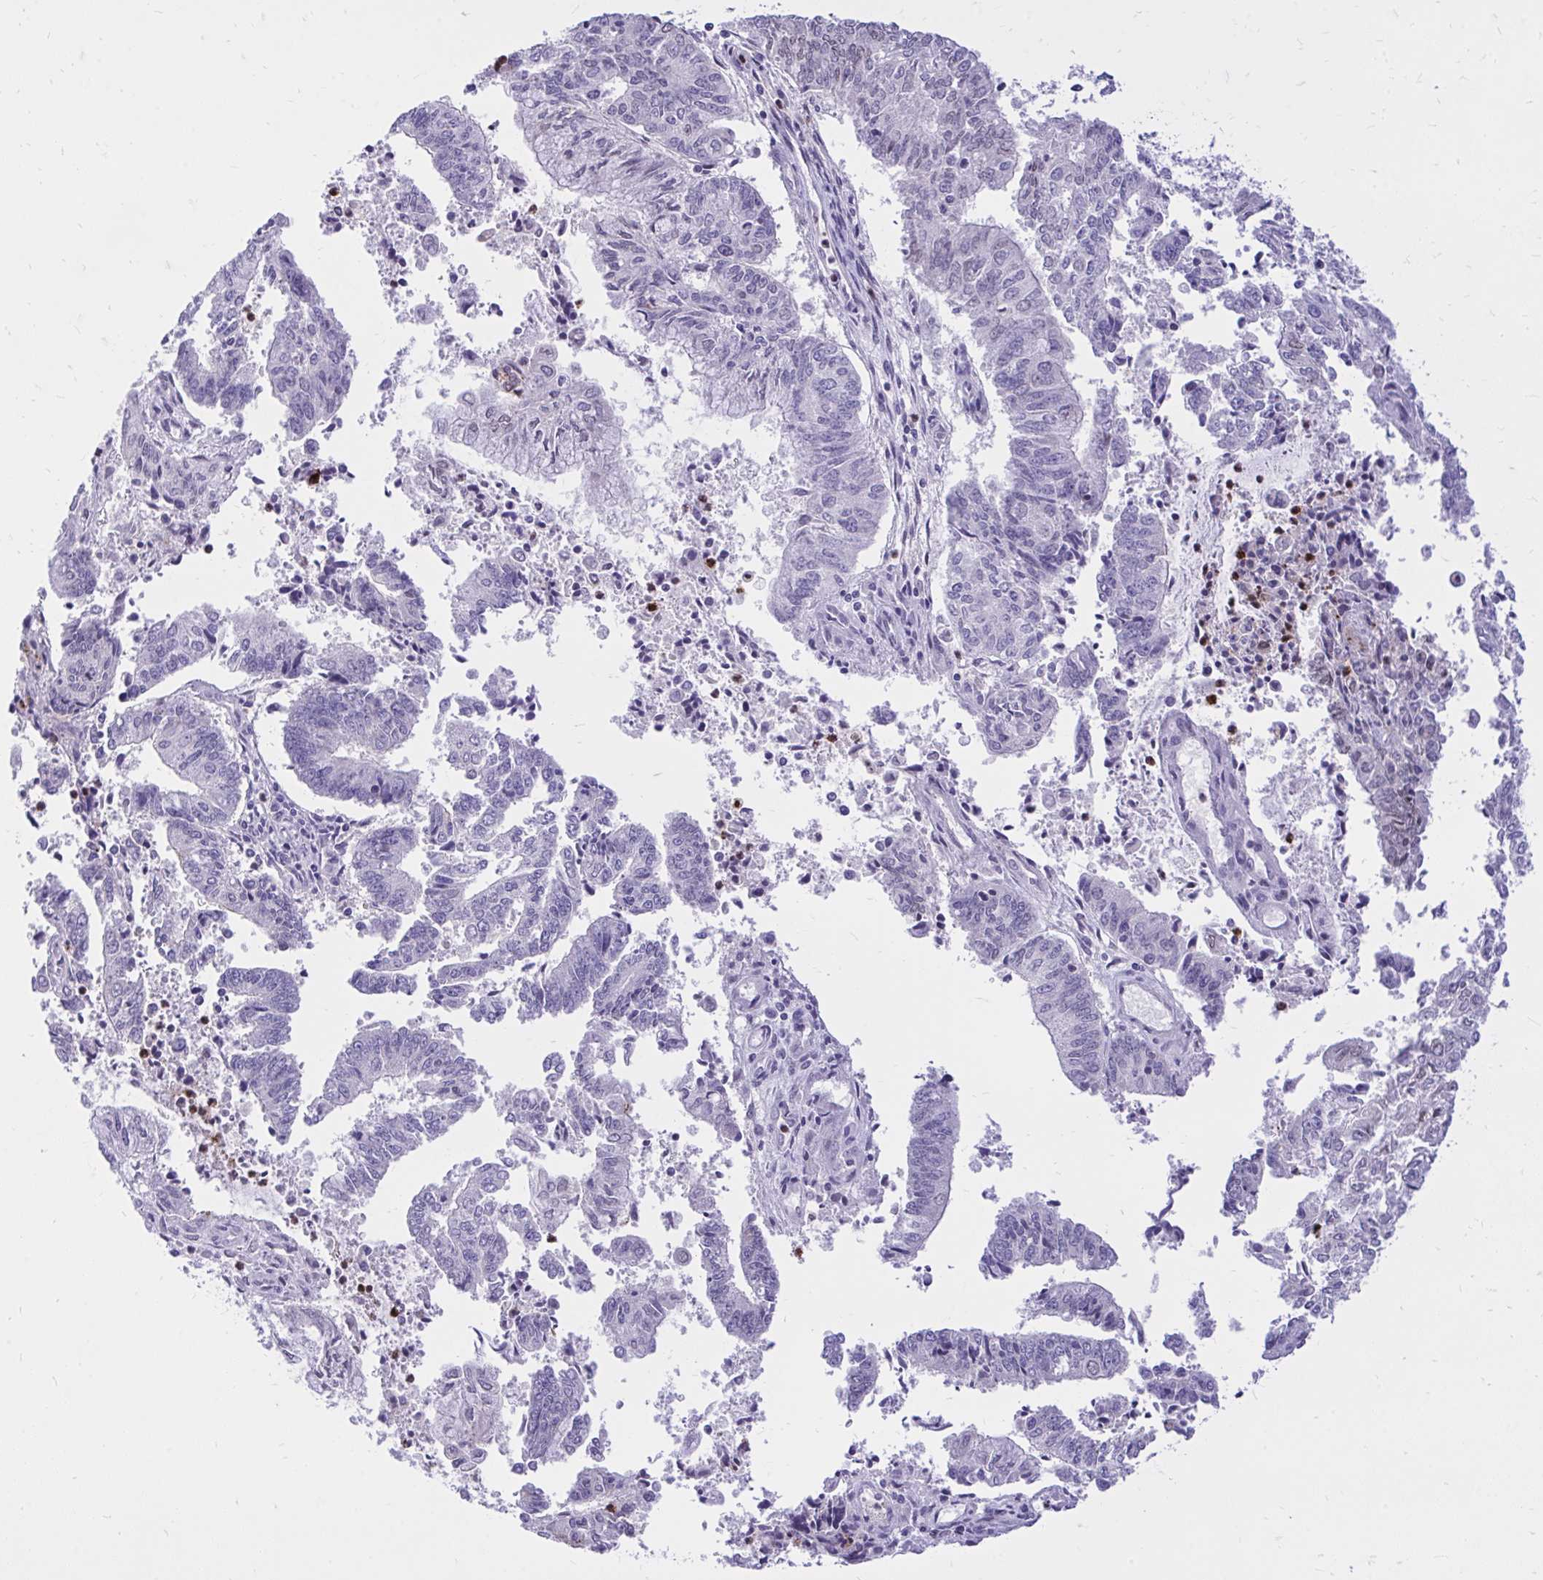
{"staining": {"intensity": "negative", "quantity": "none", "location": "none"}, "tissue": "endometrial cancer", "cell_type": "Tumor cells", "image_type": "cancer", "snomed": [{"axis": "morphology", "description": "Adenocarcinoma, NOS"}, {"axis": "topography", "description": "Endometrium"}], "caption": "This is an immunohistochemistry (IHC) histopathology image of endometrial adenocarcinoma. There is no positivity in tumor cells.", "gene": "CXCL8", "patient": {"sex": "female", "age": 61}}